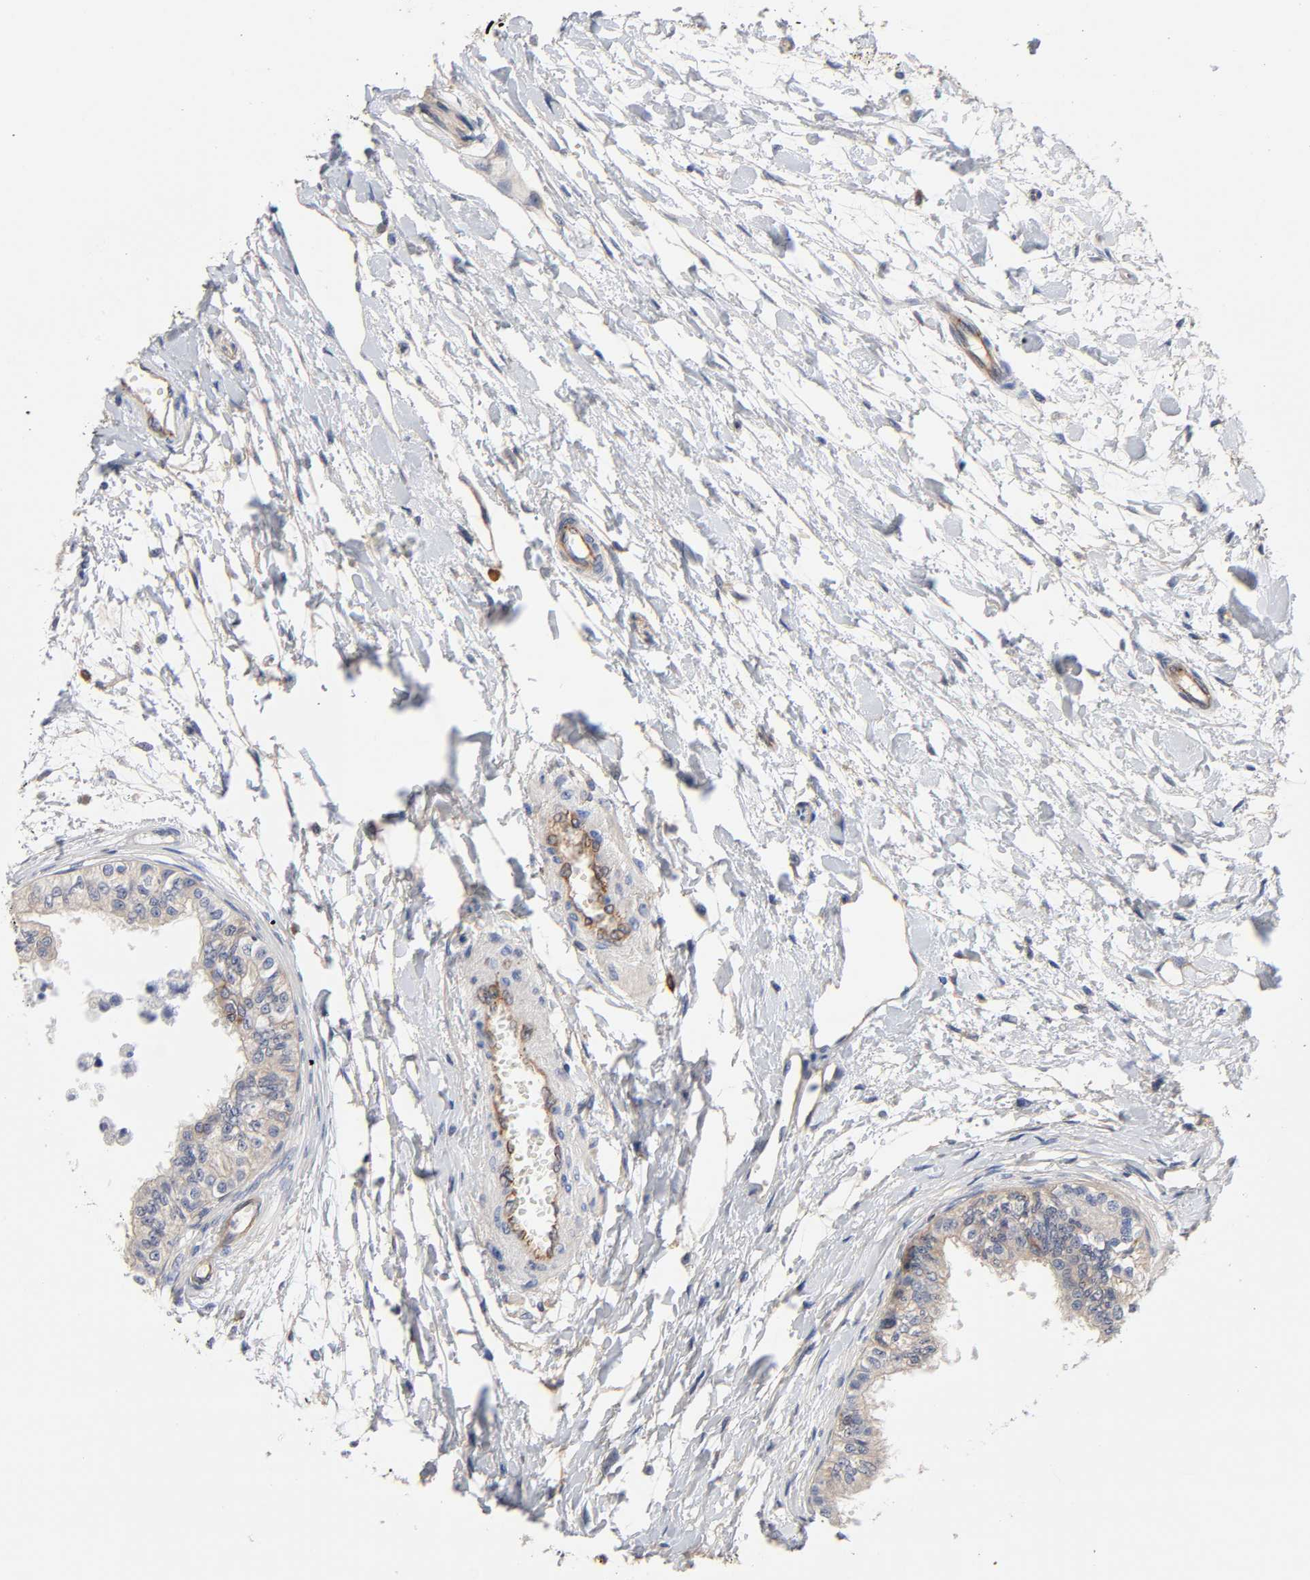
{"staining": {"intensity": "moderate", "quantity": ">75%", "location": "cytoplasmic/membranous"}, "tissue": "epididymis", "cell_type": "Glandular cells", "image_type": "normal", "snomed": [{"axis": "morphology", "description": "Normal tissue, NOS"}, {"axis": "morphology", "description": "Adenocarcinoma, metastatic, NOS"}, {"axis": "topography", "description": "Testis"}, {"axis": "topography", "description": "Epididymis"}], "caption": "A high-resolution histopathology image shows immunohistochemistry staining of unremarkable epididymis, which shows moderate cytoplasmic/membranous expression in approximately >75% of glandular cells.", "gene": "RAB13", "patient": {"sex": "male", "age": 26}}